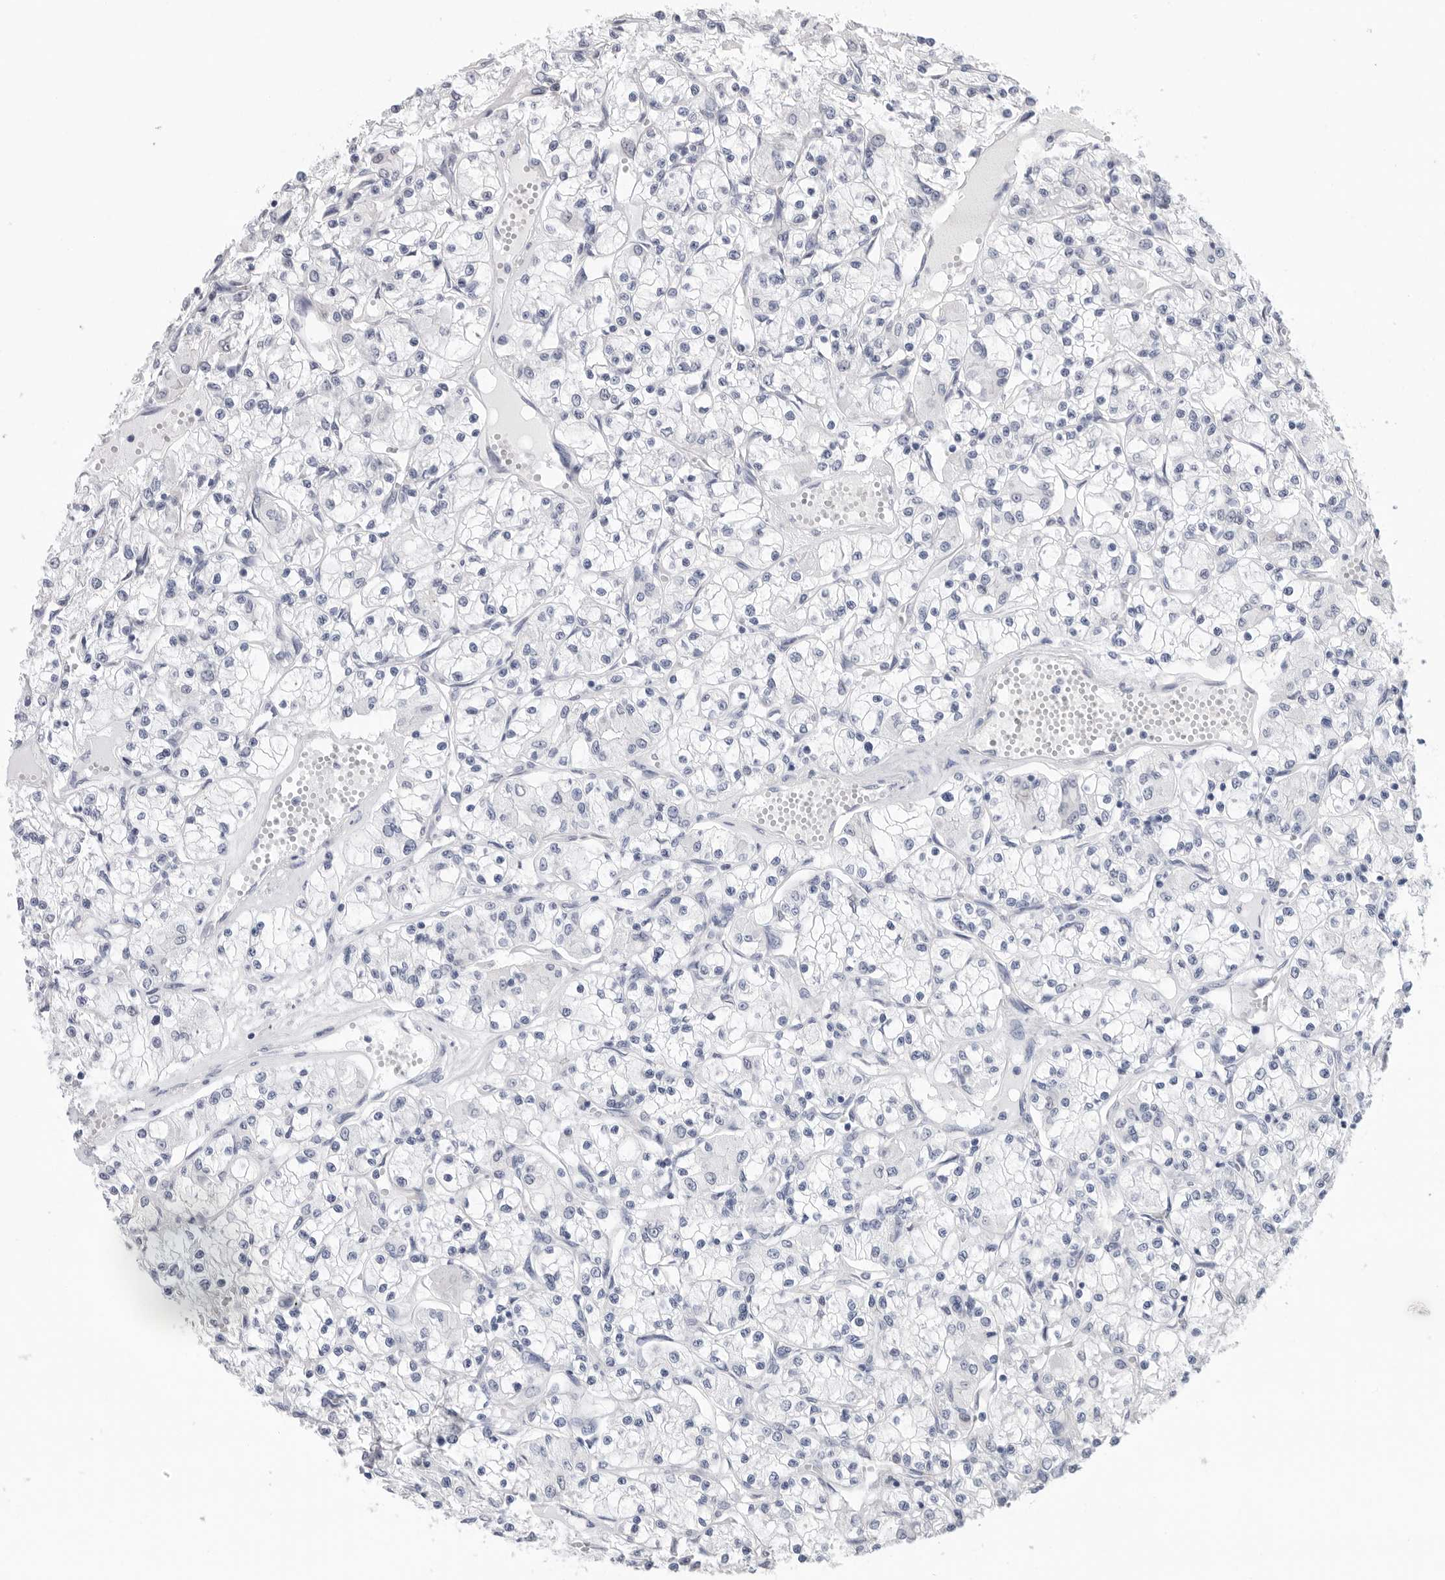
{"staining": {"intensity": "negative", "quantity": "none", "location": "none"}, "tissue": "renal cancer", "cell_type": "Tumor cells", "image_type": "cancer", "snomed": [{"axis": "morphology", "description": "Adenocarcinoma, NOS"}, {"axis": "topography", "description": "Kidney"}], "caption": "Immunohistochemical staining of renal cancer demonstrates no significant positivity in tumor cells.", "gene": "ARHGEF10", "patient": {"sex": "female", "age": 59}}